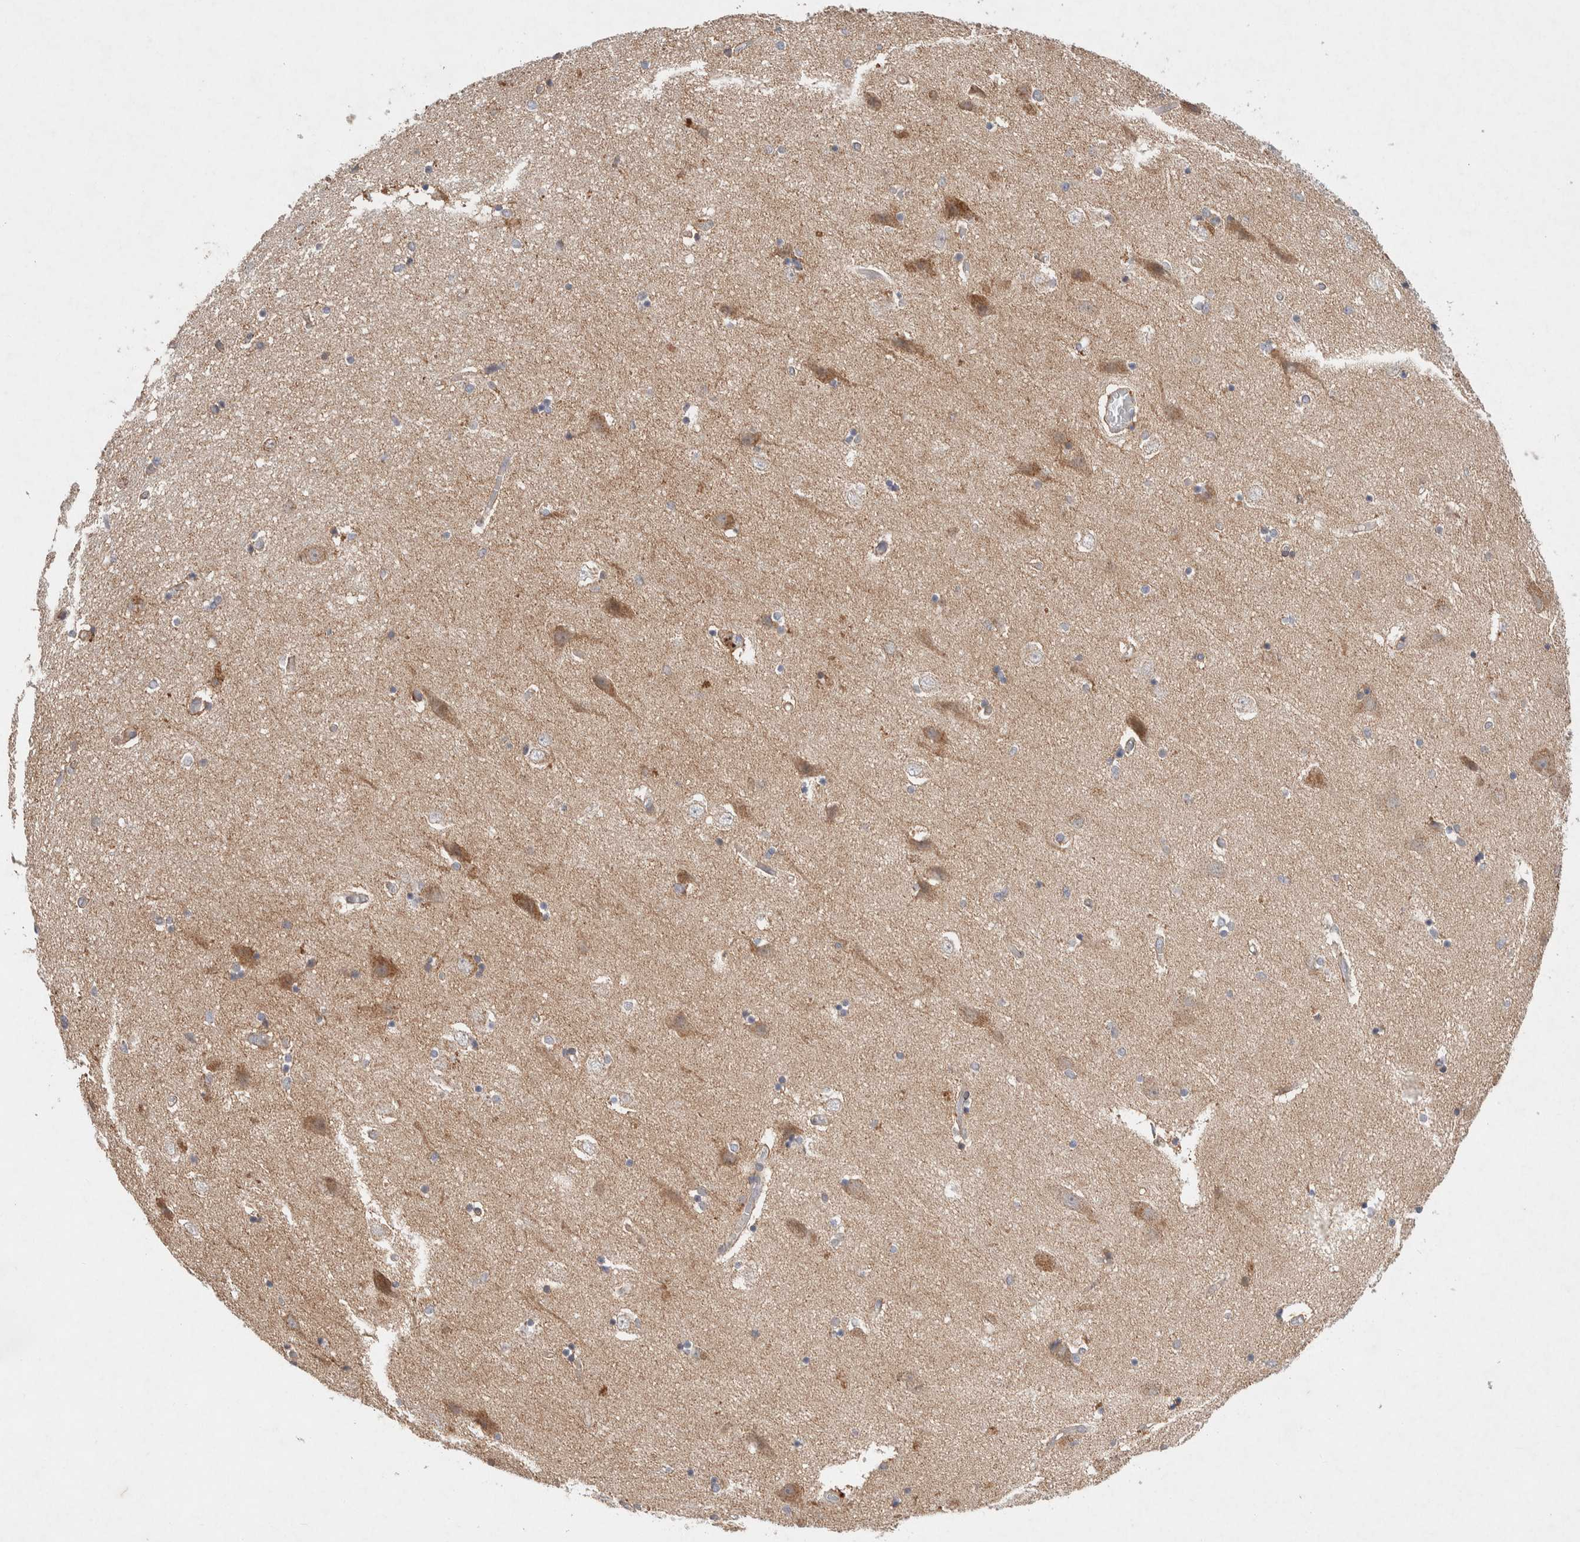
{"staining": {"intensity": "negative", "quantity": "none", "location": "none"}, "tissue": "hippocampus", "cell_type": "Glial cells", "image_type": "normal", "snomed": [{"axis": "morphology", "description": "Normal tissue, NOS"}, {"axis": "topography", "description": "Hippocampus"}], "caption": "This photomicrograph is of normal hippocampus stained with immunohistochemistry (IHC) to label a protein in brown with the nuclei are counter-stained blue. There is no positivity in glial cells.", "gene": "CMTM4", "patient": {"sex": "female", "age": 54}}